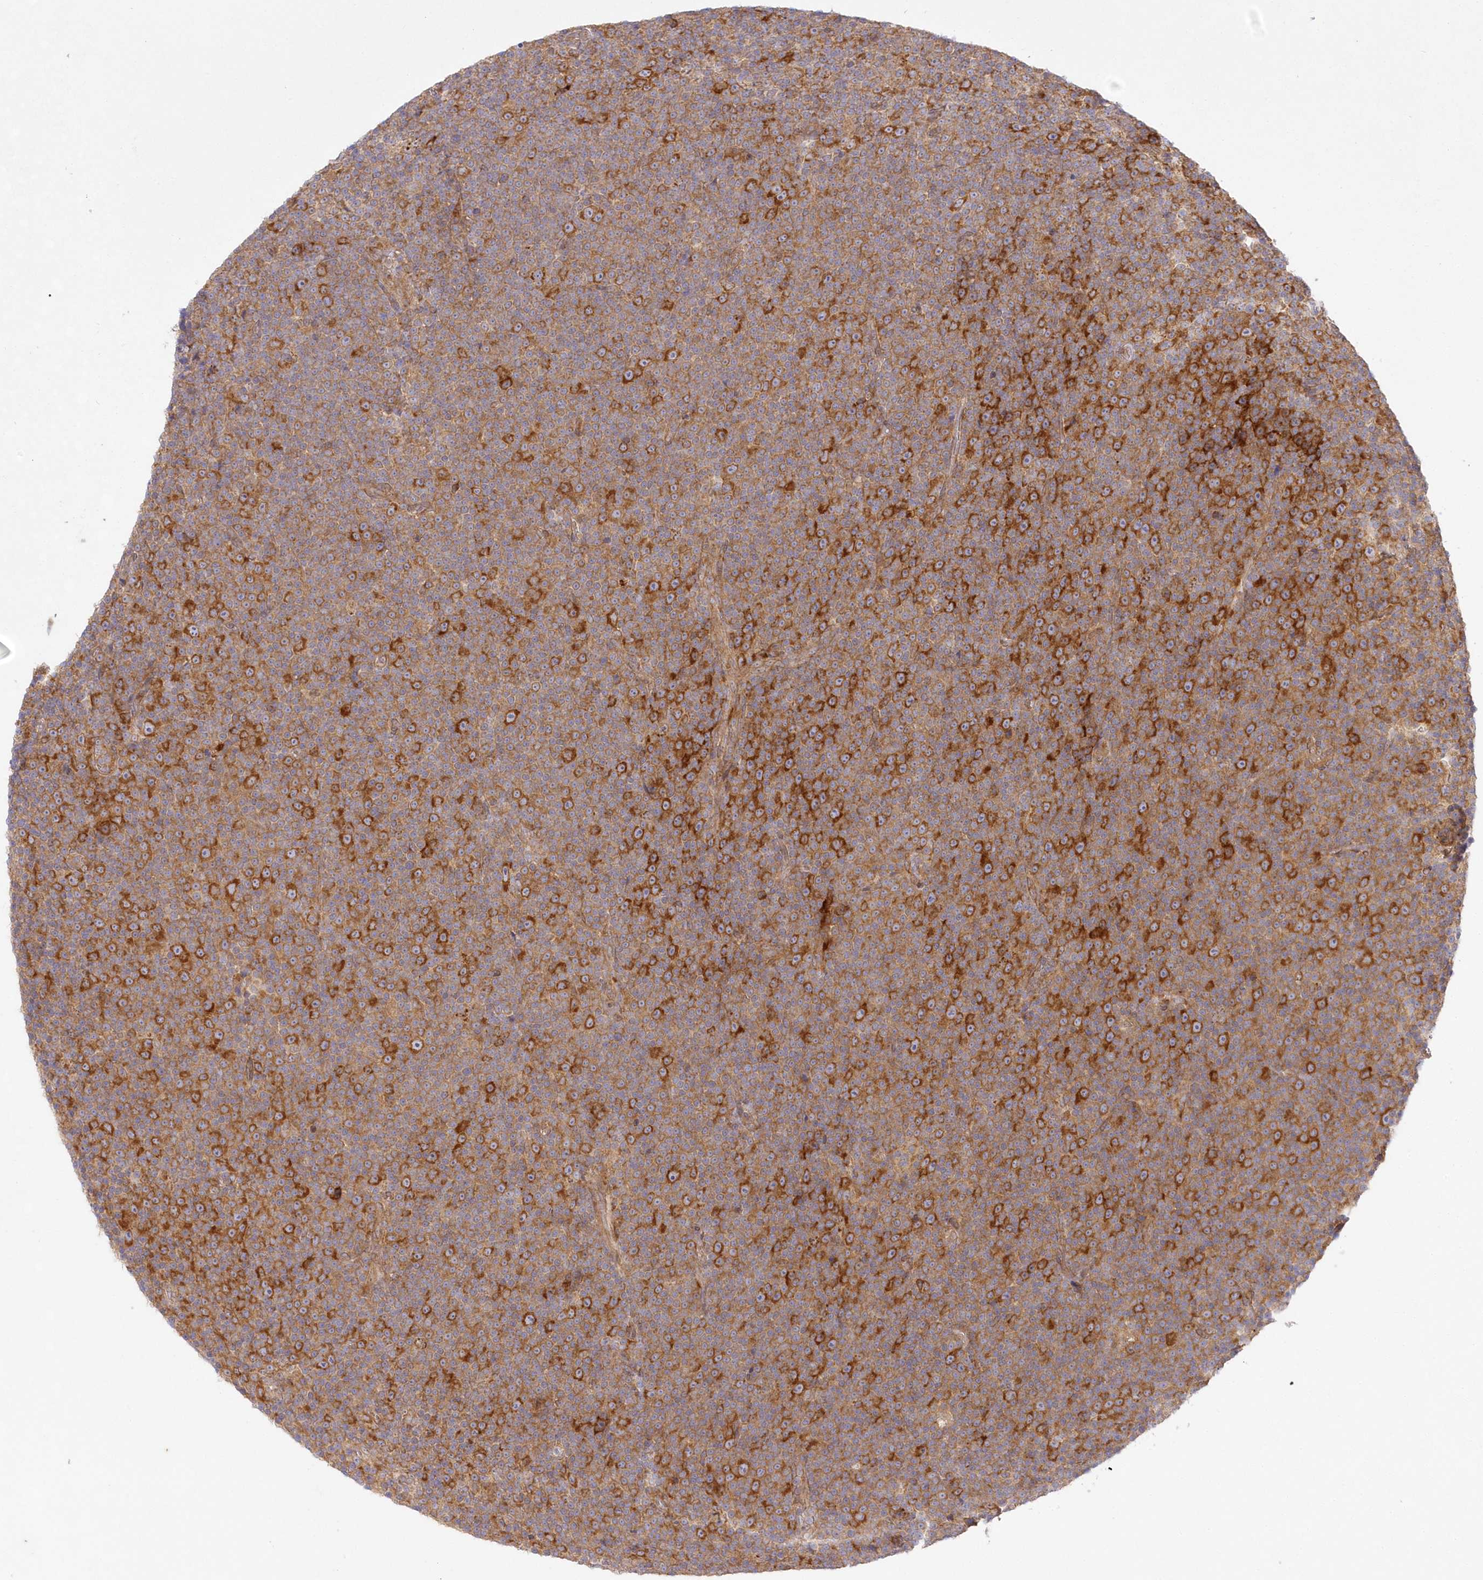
{"staining": {"intensity": "strong", "quantity": ">75%", "location": "cytoplasmic/membranous"}, "tissue": "lymphoma", "cell_type": "Tumor cells", "image_type": "cancer", "snomed": [{"axis": "morphology", "description": "Malignant lymphoma, non-Hodgkin's type, Low grade"}, {"axis": "topography", "description": "Lymph node"}], "caption": "Approximately >75% of tumor cells in human lymphoma reveal strong cytoplasmic/membranous protein staining as visualized by brown immunohistochemical staining.", "gene": "RNPEP", "patient": {"sex": "female", "age": 67}}